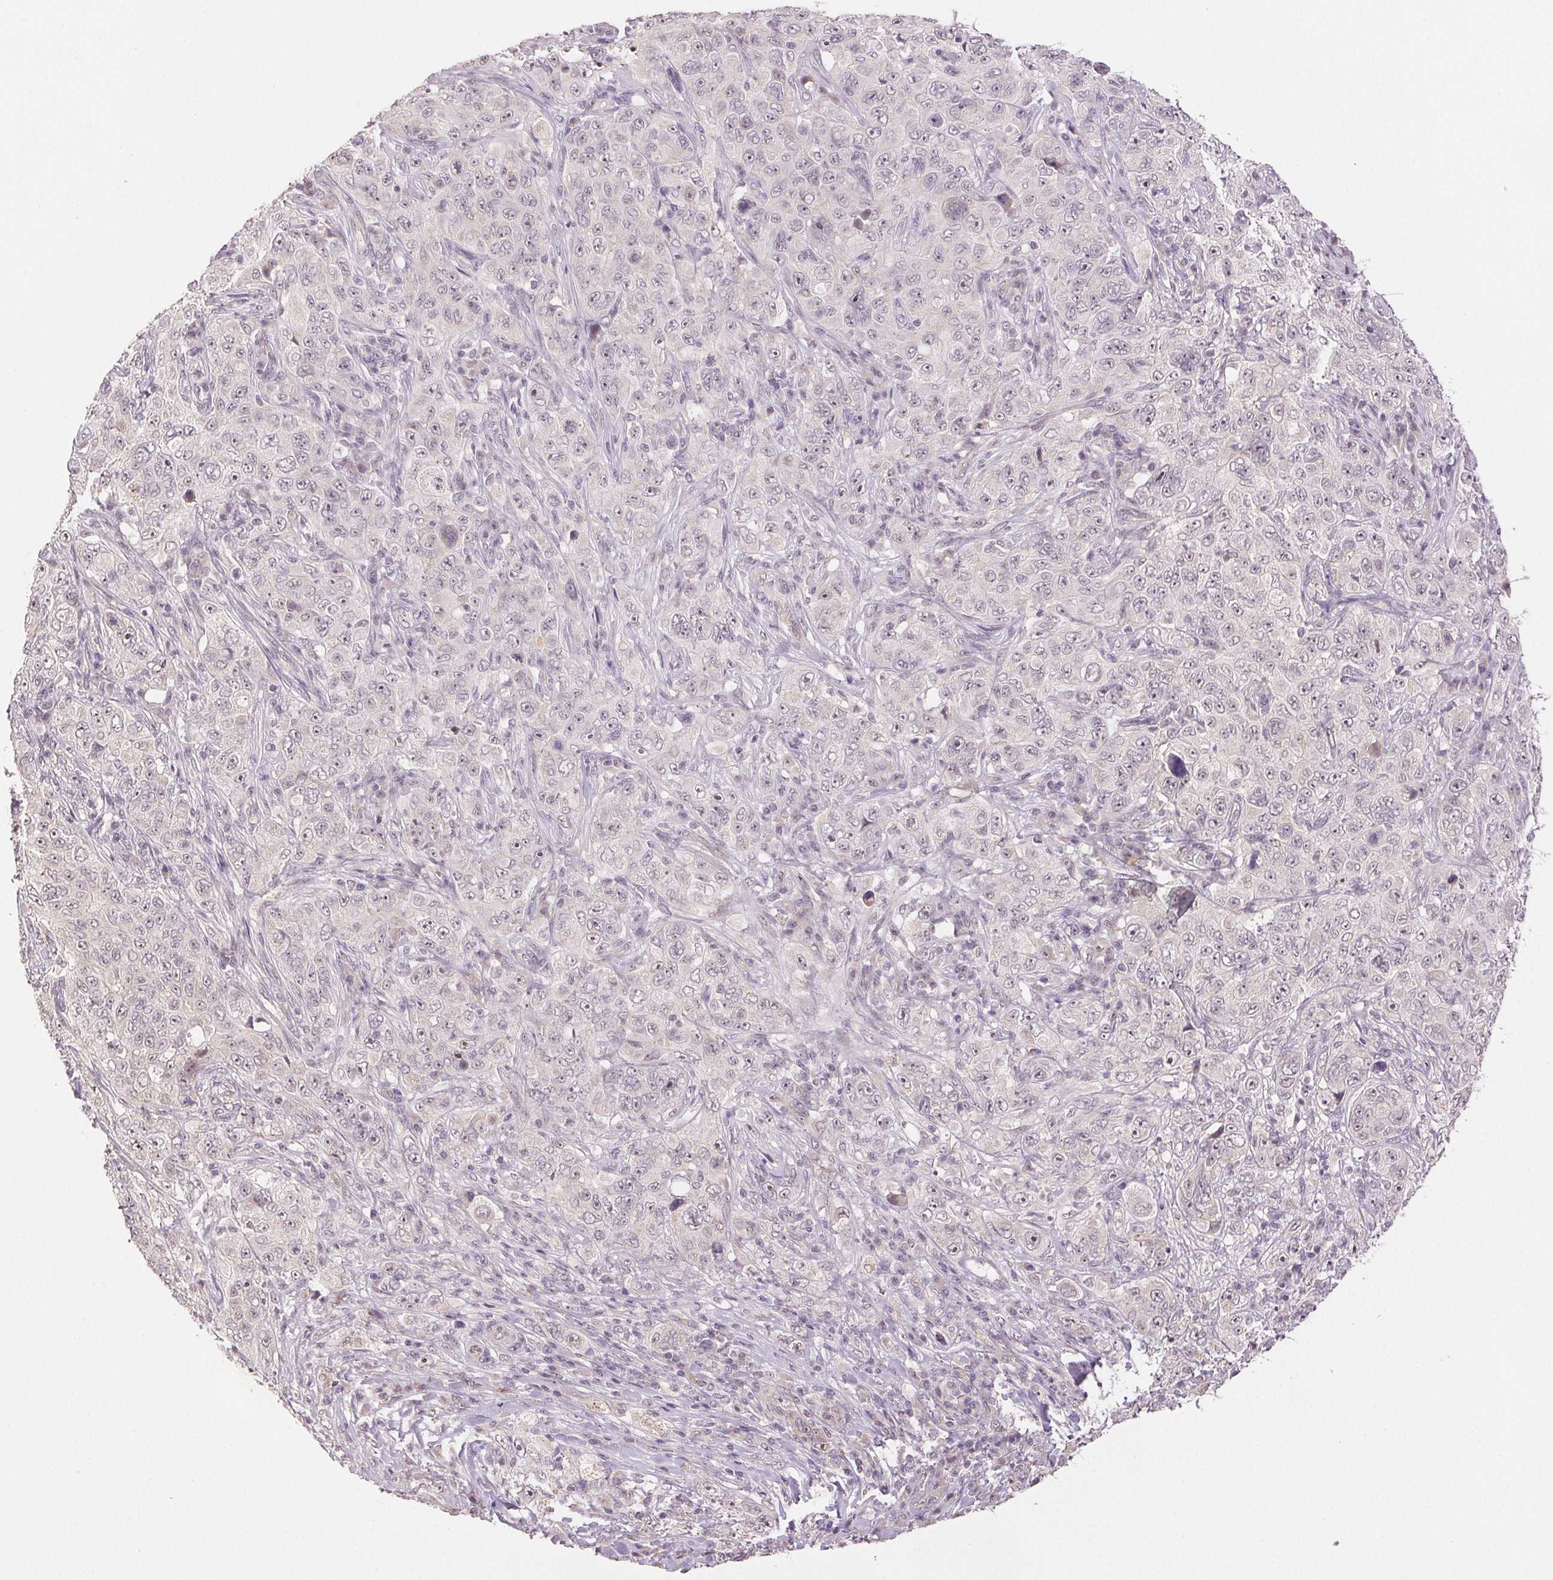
{"staining": {"intensity": "weak", "quantity": "<25%", "location": "nuclear"}, "tissue": "pancreatic cancer", "cell_type": "Tumor cells", "image_type": "cancer", "snomed": [{"axis": "morphology", "description": "Adenocarcinoma, NOS"}, {"axis": "topography", "description": "Pancreas"}], "caption": "The image demonstrates no staining of tumor cells in adenocarcinoma (pancreatic). (Stains: DAB (3,3'-diaminobenzidine) IHC with hematoxylin counter stain, Microscopy: brightfield microscopy at high magnification).", "gene": "PLCB1", "patient": {"sex": "male", "age": 68}}